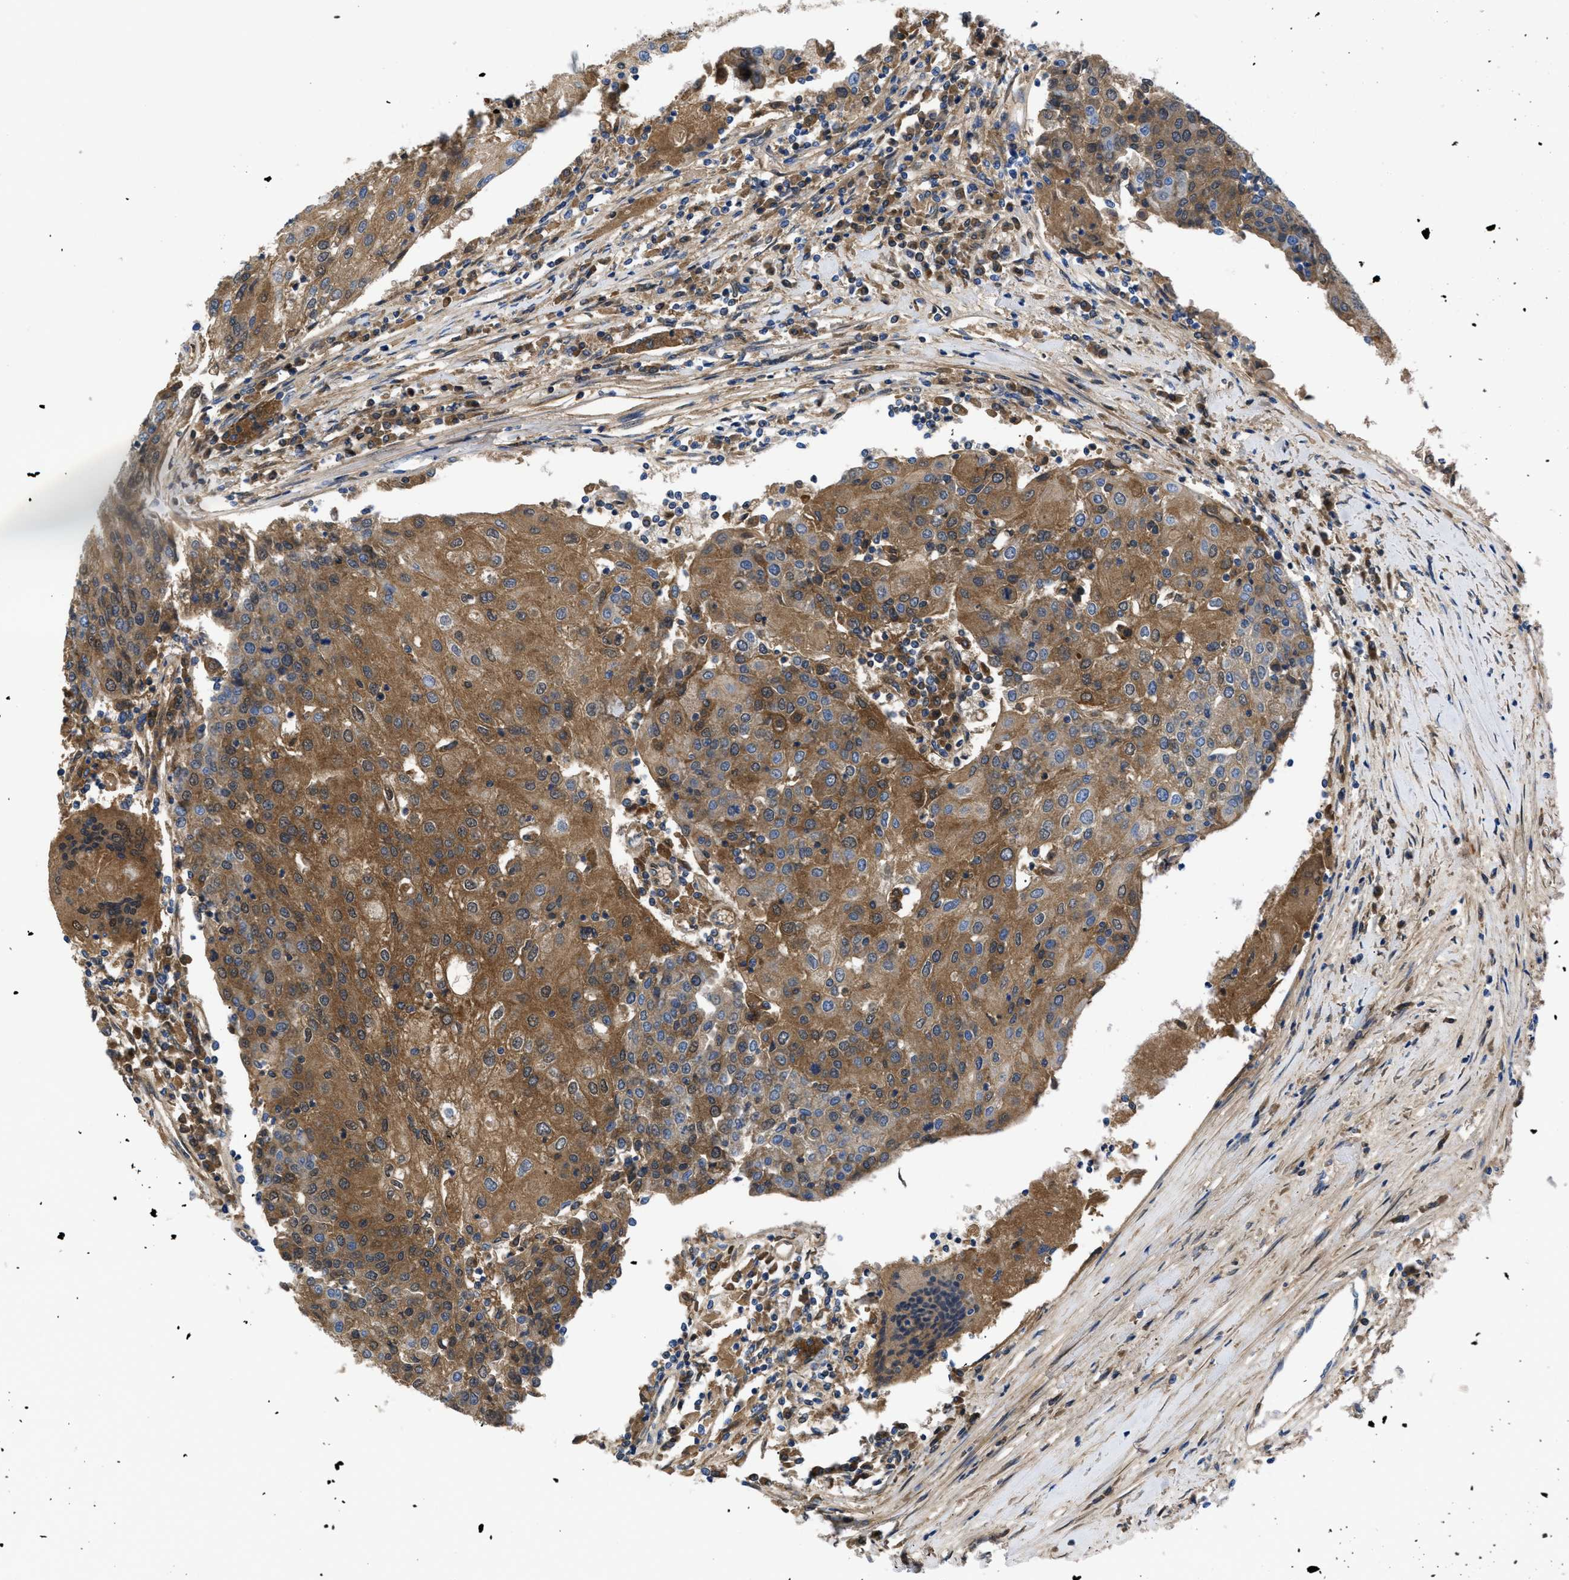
{"staining": {"intensity": "moderate", "quantity": ">75%", "location": "cytoplasmic/membranous"}, "tissue": "urothelial cancer", "cell_type": "Tumor cells", "image_type": "cancer", "snomed": [{"axis": "morphology", "description": "Urothelial carcinoma, High grade"}, {"axis": "topography", "description": "Urinary bladder"}], "caption": "This micrograph exhibits urothelial carcinoma (high-grade) stained with immunohistochemistry to label a protein in brown. The cytoplasmic/membranous of tumor cells show moderate positivity for the protein. Nuclei are counter-stained blue.", "gene": "SERPINA6", "patient": {"sex": "female", "age": 85}}